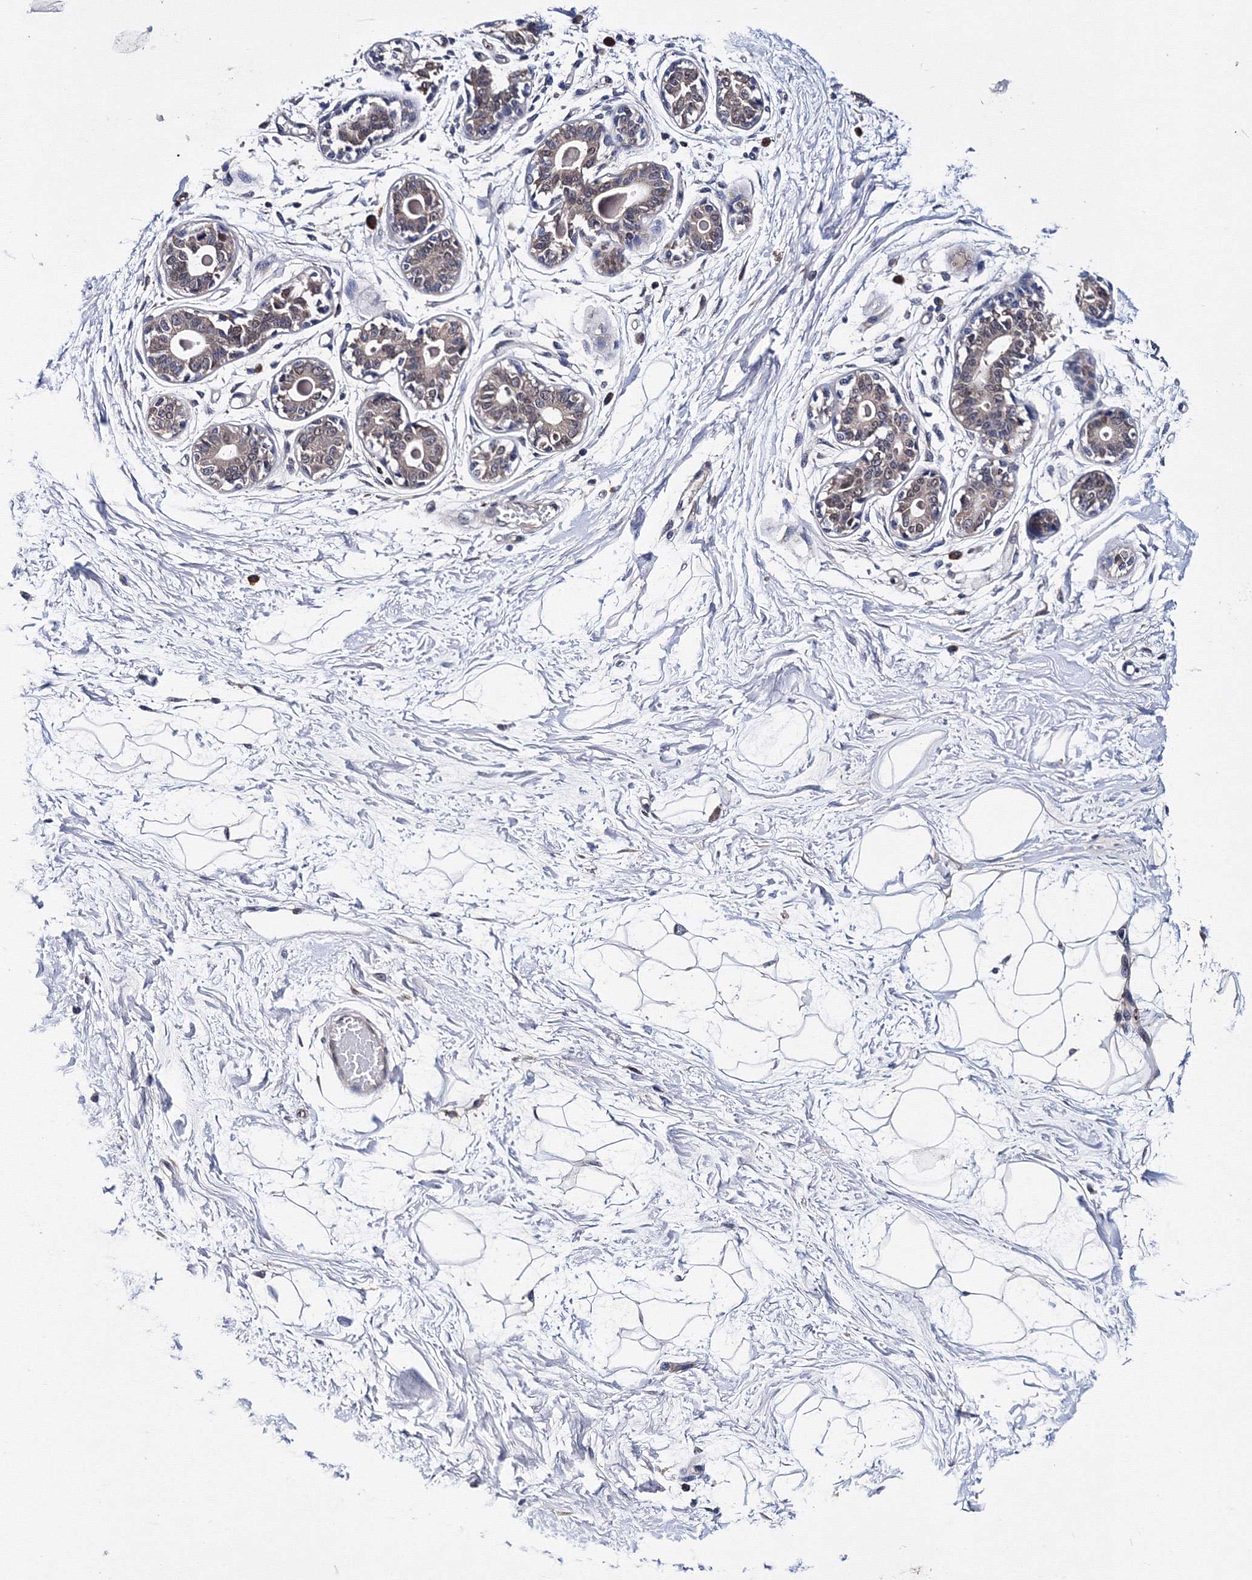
{"staining": {"intensity": "negative", "quantity": "none", "location": "none"}, "tissue": "breast", "cell_type": "Adipocytes", "image_type": "normal", "snomed": [{"axis": "morphology", "description": "Normal tissue, NOS"}, {"axis": "topography", "description": "Breast"}], "caption": "IHC photomicrograph of normal breast: breast stained with DAB demonstrates no significant protein expression in adipocytes.", "gene": "PHYKPL", "patient": {"sex": "female", "age": 45}}